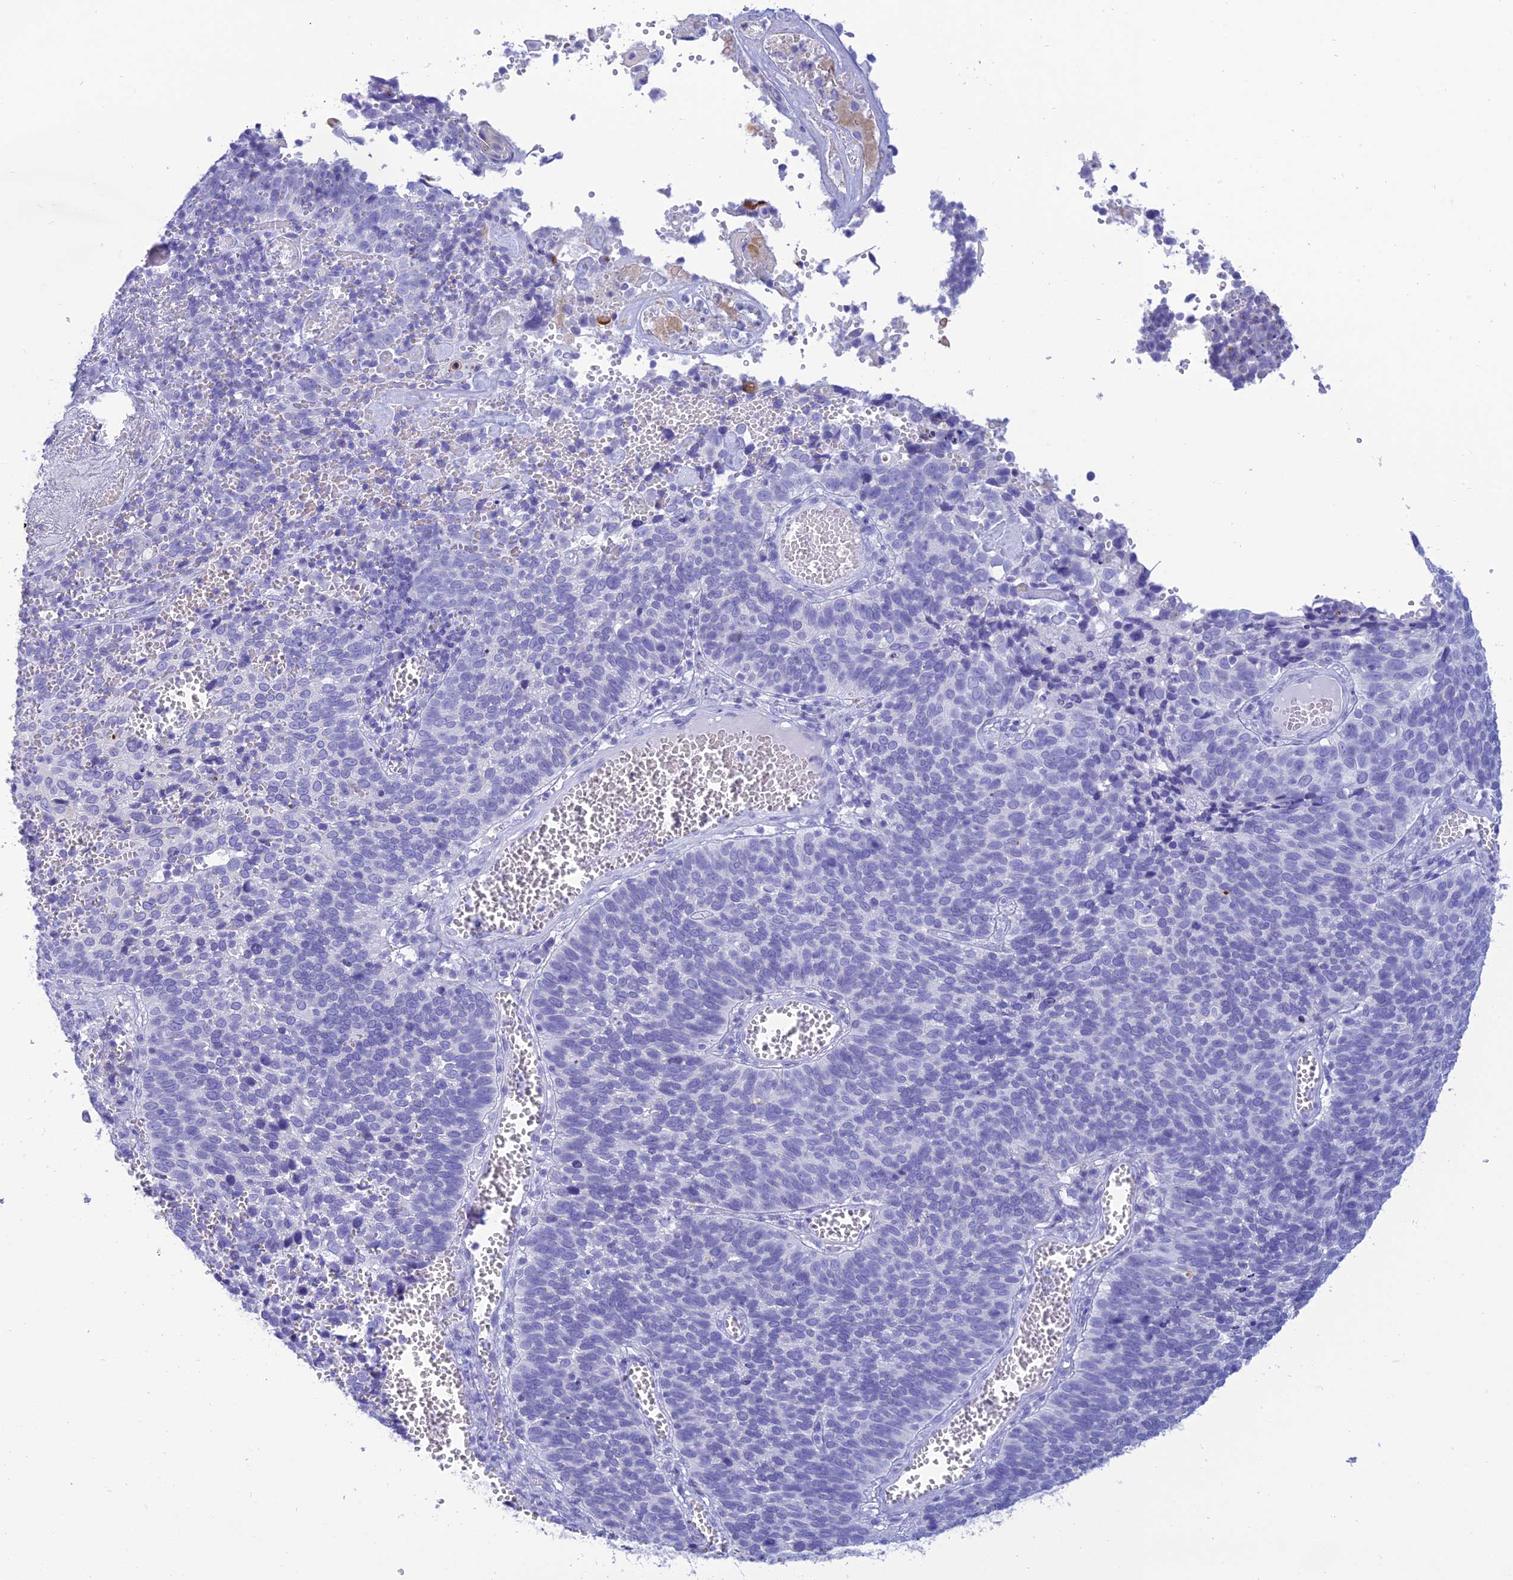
{"staining": {"intensity": "negative", "quantity": "none", "location": "none"}, "tissue": "cervical cancer", "cell_type": "Tumor cells", "image_type": "cancer", "snomed": [{"axis": "morphology", "description": "Squamous cell carcinoma, NOS"}, {"axis": "topography", "description": "Cervix"}], "caption": "IHC histopathology image of human cervical cancer (squamous cell carcinoma) stained for a protein (brown), which demonstrates no expression in tumor cells. (DAB immunohistochemistry (IHC) with hematoxylin counter stain).", "gene": "MAL2", "patient": {"sex": "female", "age": 39}}